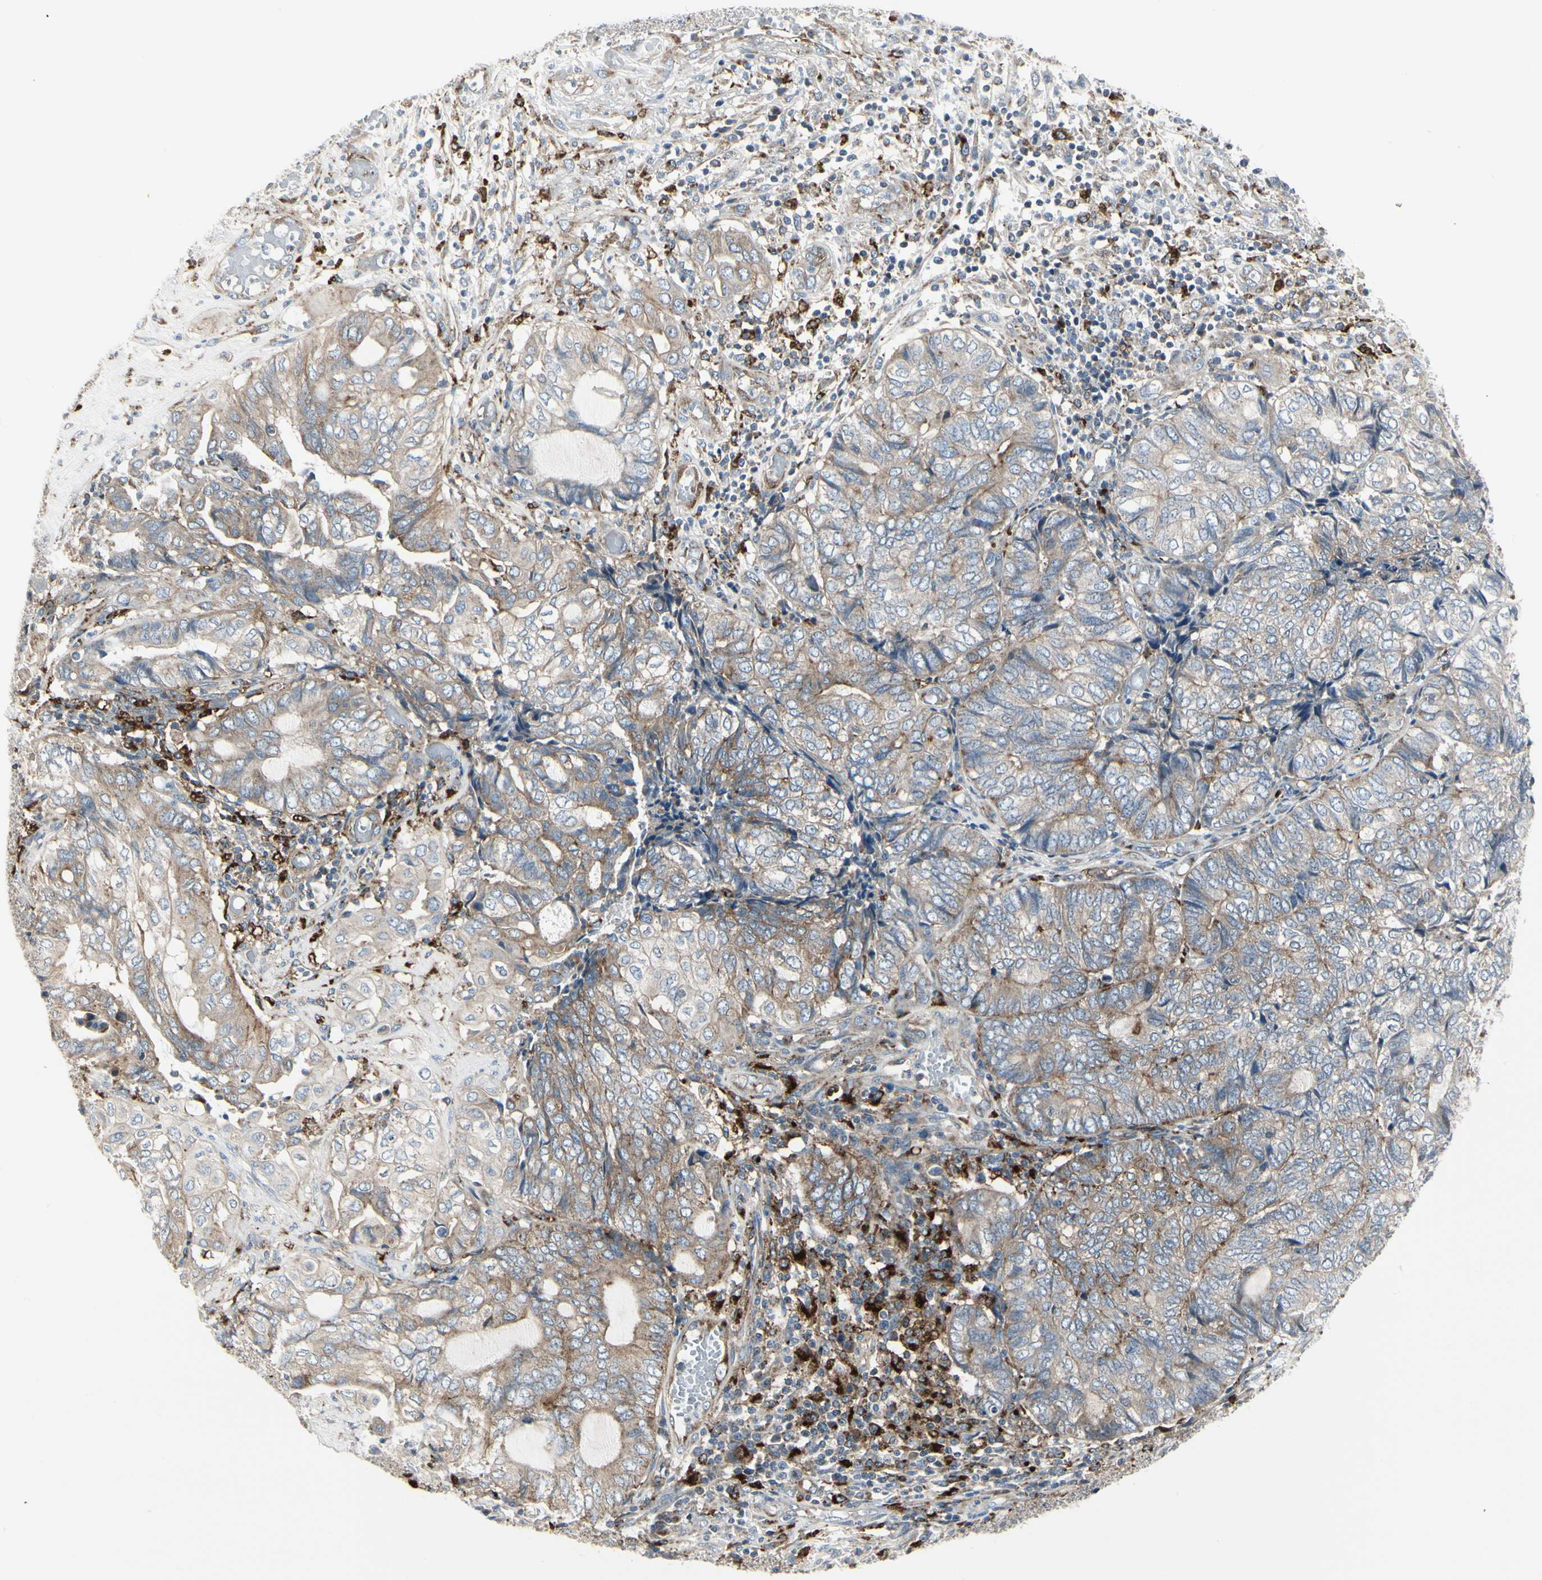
{"staining": {"intensity": "moderate", "quantity": "<25%", "location": "cytoplasmic/membranous"}, "tissue": "endometrial cancer", "cell_type": "Tumor cells", "image_type": "cancer", "snomed": [{"axis": "morphology", "description": "Adenocarcinoma, NOS"}, {"axis": "topography", "description": "Uterus"}, {"axis": "topography", "description": "Endometrium"}], "caption": "A brown stain shows moderate cytoplasmic/membranous staining of a protein in endometrial cancer tumor cells.", "gene": "ATP6V1B2", "patient": {"sex": "female", "age": 70}}